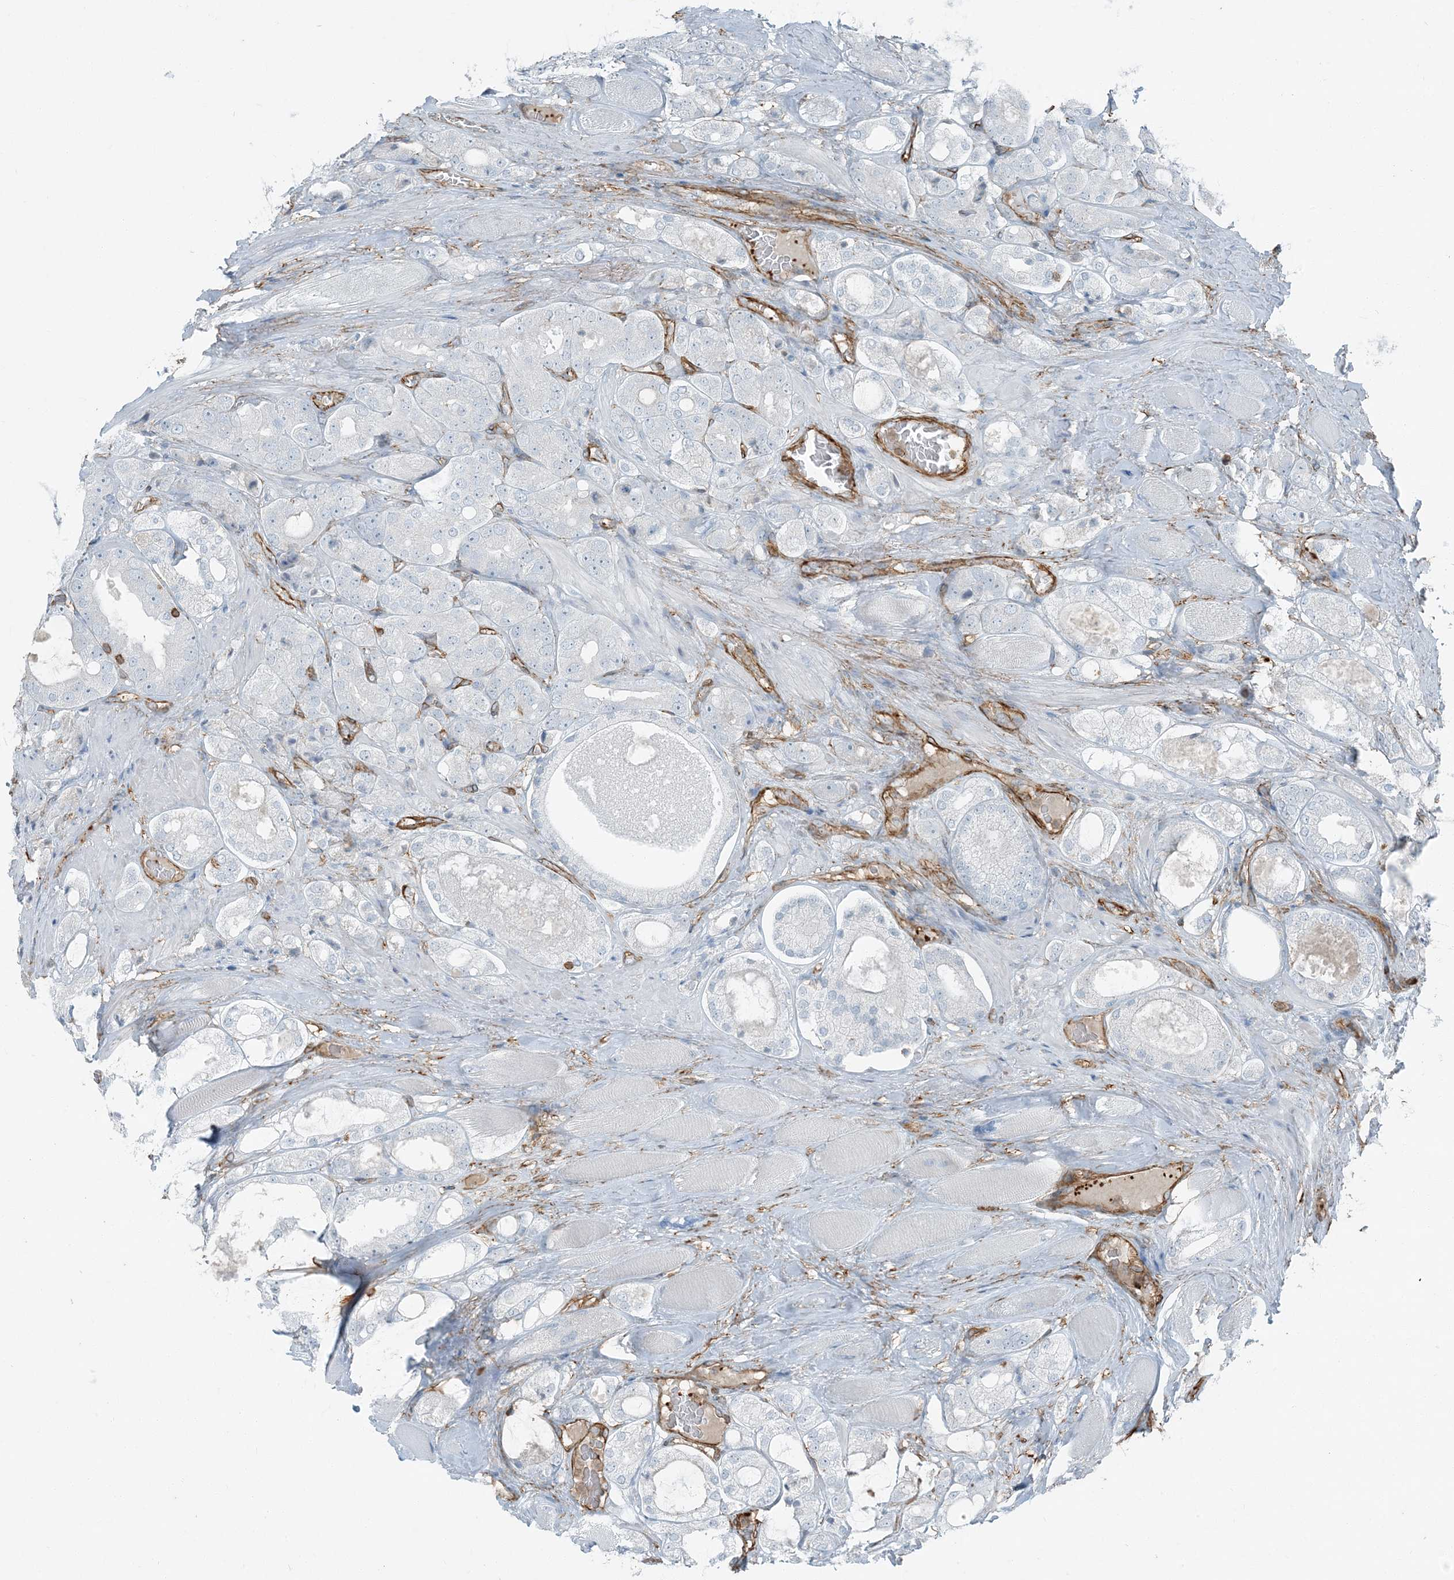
{"staining": {"intensity": "negative", "quantity": "none", "location": "none"}, "tissue": "prostate cancer", "cell_type": "Tumor cells", "image_type": "cancer", "snomed": [{"axis": "morphology", "description": "Adenocarcinoma, High grade"}, {"axis": "topography", "description": "Prostate"}], "caption": "The histopathology image reveals no staining of tumor cells in high-grade adenocarcinoma (prostate).", "gene": "APOBEC3C", "patient": {"sex": "male", "age": 65}}